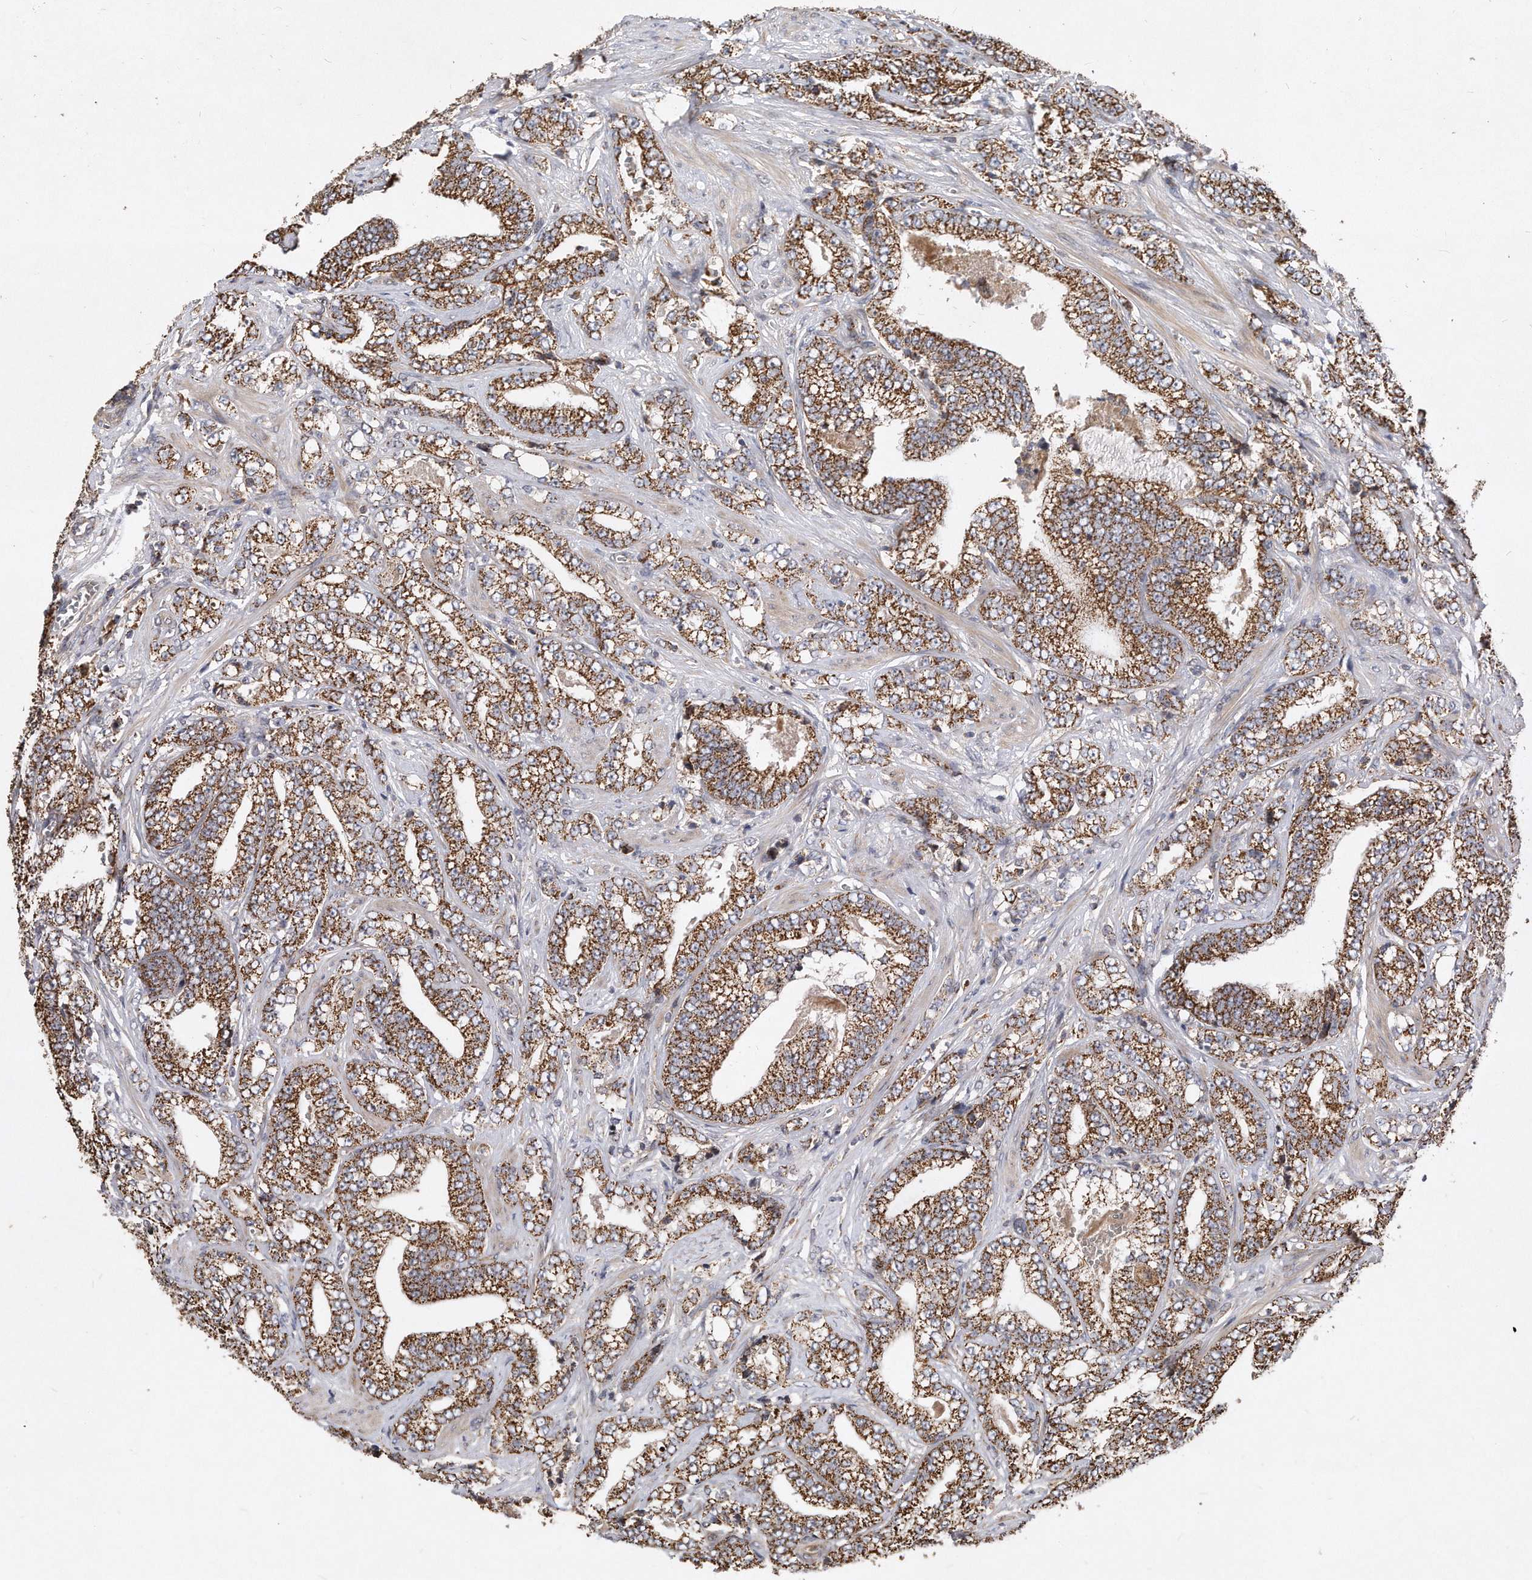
{"staining": {"intensity": "moderate", "quantity": ">75%", "location": "cytoplasmic/membranous"}, "tissue": "prostate cancer", "cell_type": "Tumor cells", "image_type": "cancer", "snomed": [{"axis": "morphology", "description": "Adenocarcinoma, High grade"}, {"axis": "topography", "description": "Prostate and seminal vesicle, NOS"}], "caption": "Tumor cells display moderate cytoplasmic/membranous staining in approximately >75% of cells in prostate high-grade adenocarcinoma. Using DAB (3,3'-diaminobenzidine) (brown) and hematoxylin (blue) stains, captured at high magnification using brightfield microscopy.", "gene": "PPP5C", "patient": {"sex": "male", "age": 67}}